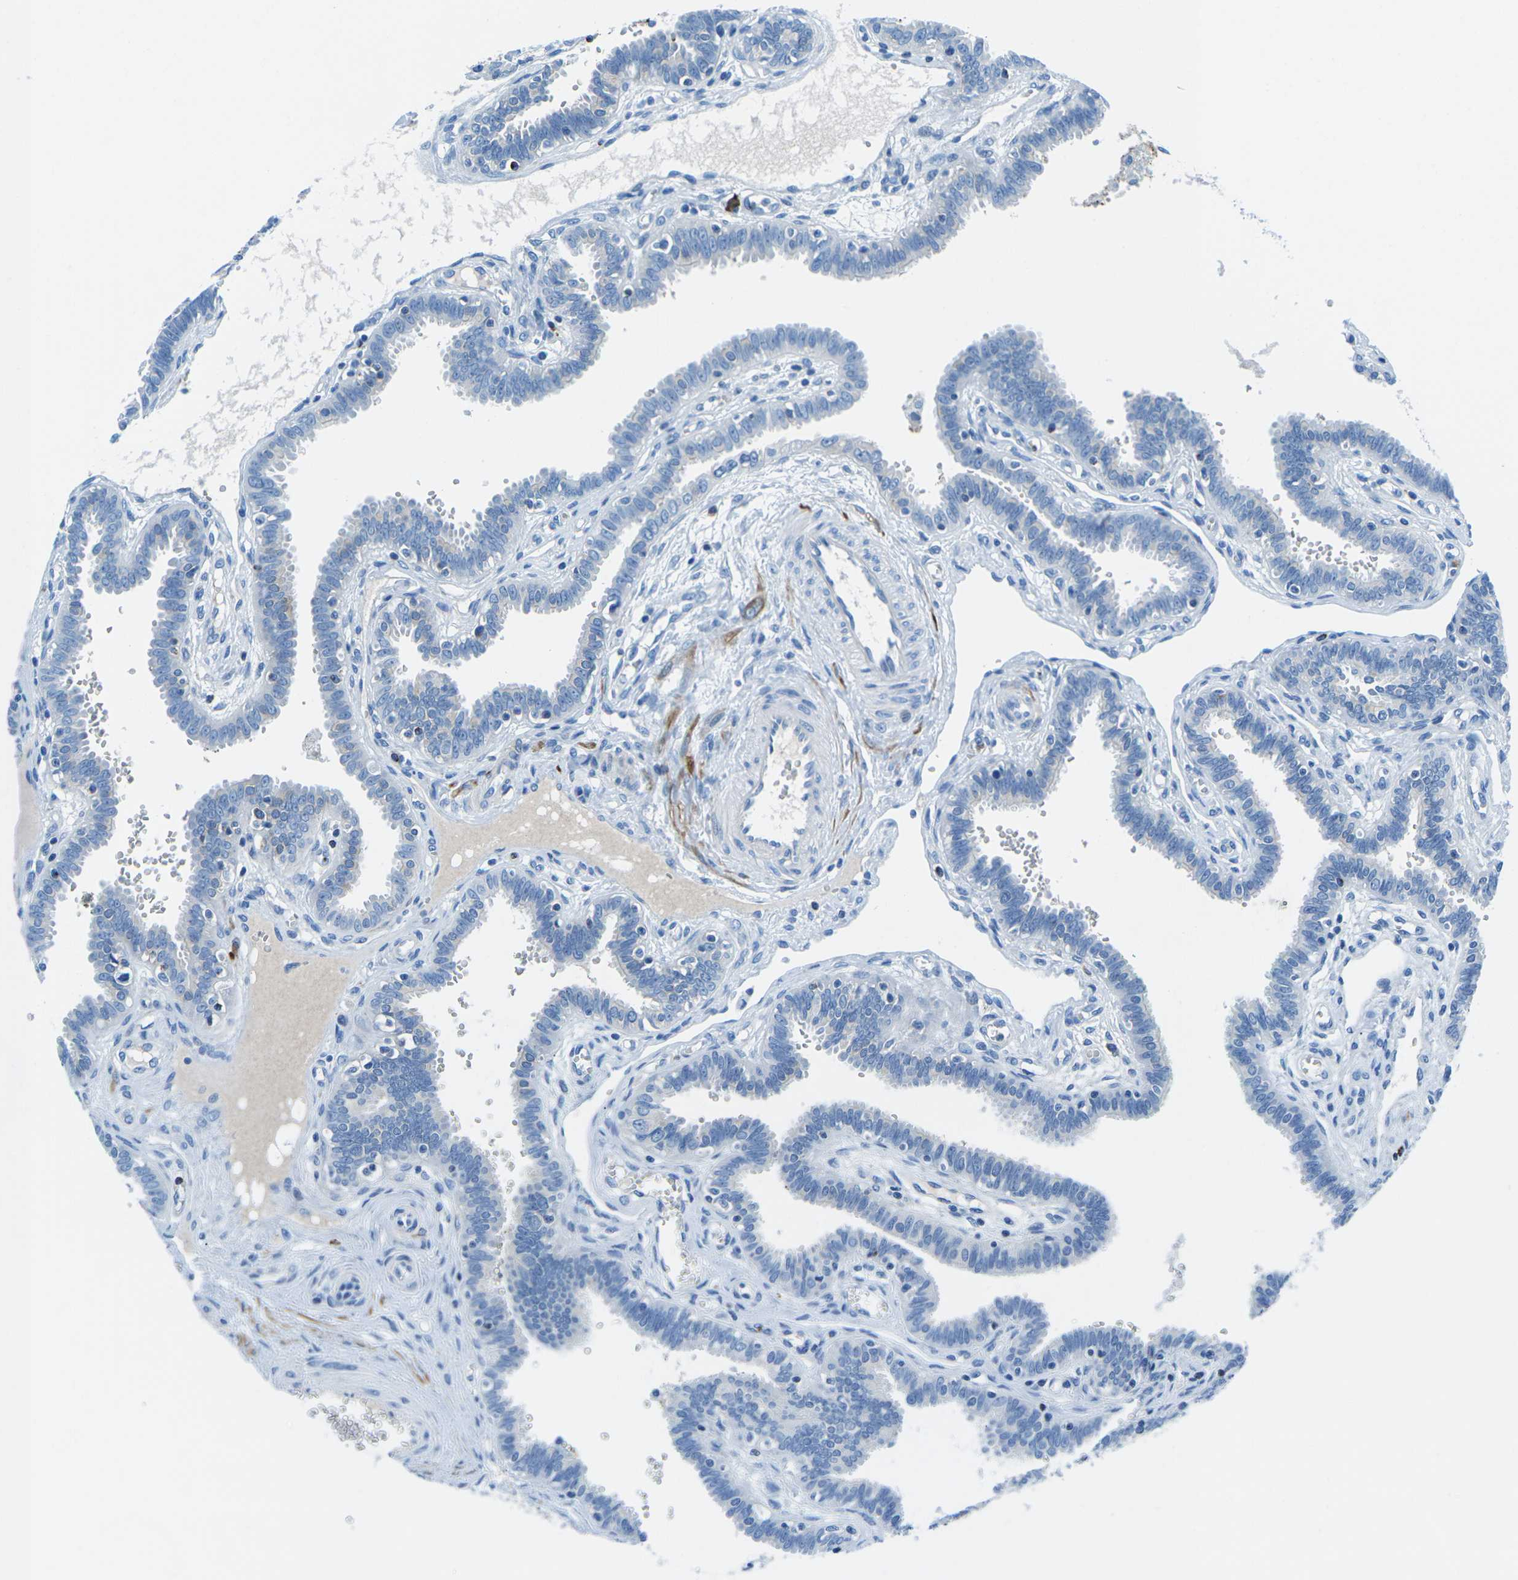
{"staining": {"intensity": "negative", "quantity": "none", "location": "none"}, "tissue": "fallopian tube", "cell_type": "Glandular cells", "image_type": "normal", "snomed": [{"axis": "morphology", "description": "Normal tissue, NOS"}, {"axis": "topography", "description": "Fallopian tube"}], "caption": "Fallopian tube stained for a protein using immunohistochemistry exhibits no positivity glandular cells.", "gene": "MC4R", "patient": {"sex": "female", "age": 32}}